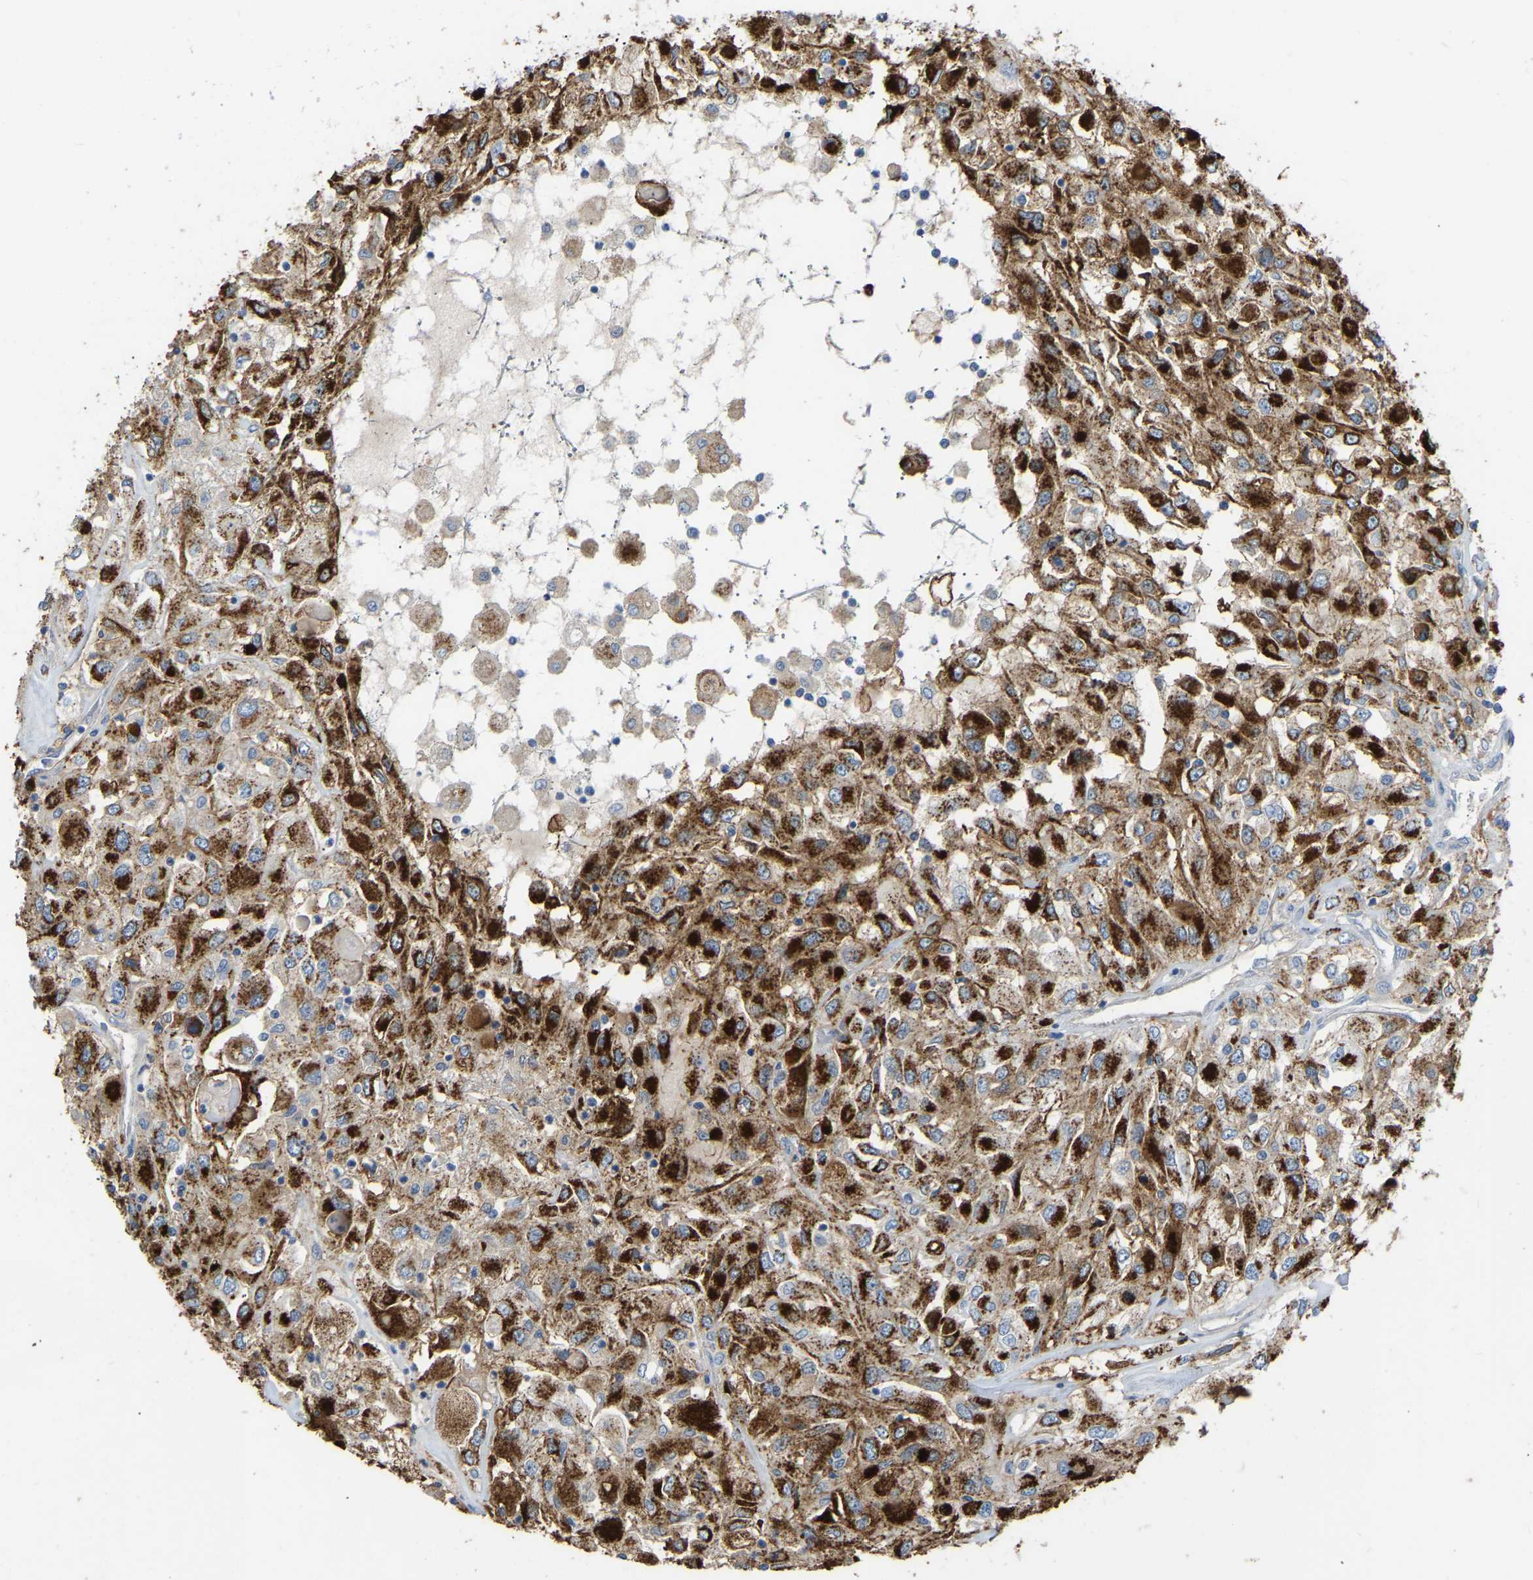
{"staining": {"intensity": "strong", "quantity": ">75%", "location": "cytoplasmic/membranous"}, "tissue": "renal cancer", "cell_type": "Tumor cells", "image_type": "cancer", "snomed": [{"axis": "morphology", "description": "Adenocarcinoma, NOS"}, {"axis": "topography", "description": "Kidney"}], "caption": "This is an image of immunohistochemistry (IHC) staining of adenocarcinoma (renal), which shows strong expression in the cytoplasmic/membranous of tumor cells.", "gene": "ZNF449", "patient": {"sex": "female", "age": 52}}